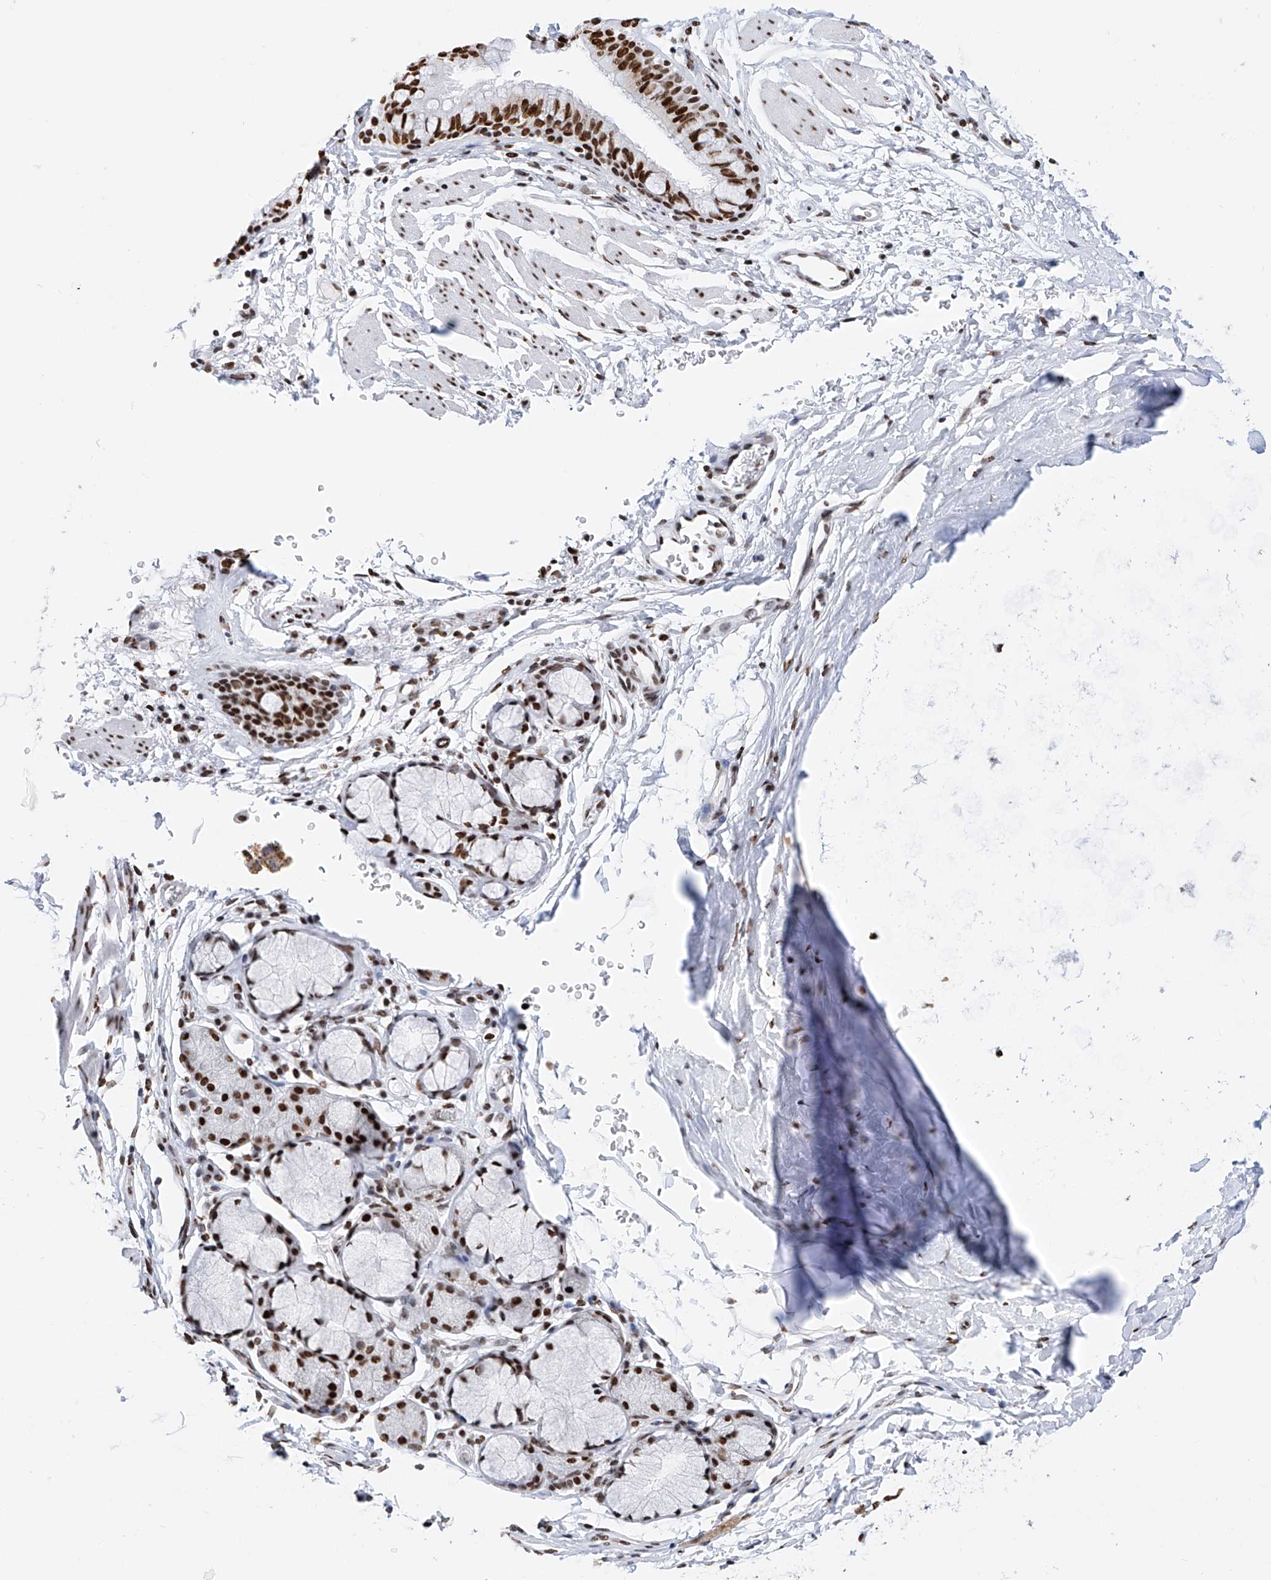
{"staining": {"intensity": "strong", "quantity": ">75%", "location": "nuclear"}, "tissue": "bronchus", "cell_type": "Respiratory epithelial cells", "image_type": "normal", "snomed": [{"axis": "morphology", "description": "Normal tissue, NOS"}, {"axis": "topography", "description": "Cartilage tissue"}, {"axis": "topography", "description": "Bronchus"}], "caption": "Protein staining of benign bronchus demonstrates strong nuclear expression in about >75% of respiratory epithelial cells. The staining was performed using DAB (3,3'-diaminobenzidine) to visualize the protein expression in brown, while the nuclei were stained in blue with hematoxylin (Magnification: 20x).", "gene": "SRSF6", "patient": {"sex": "female", "age": 36}}